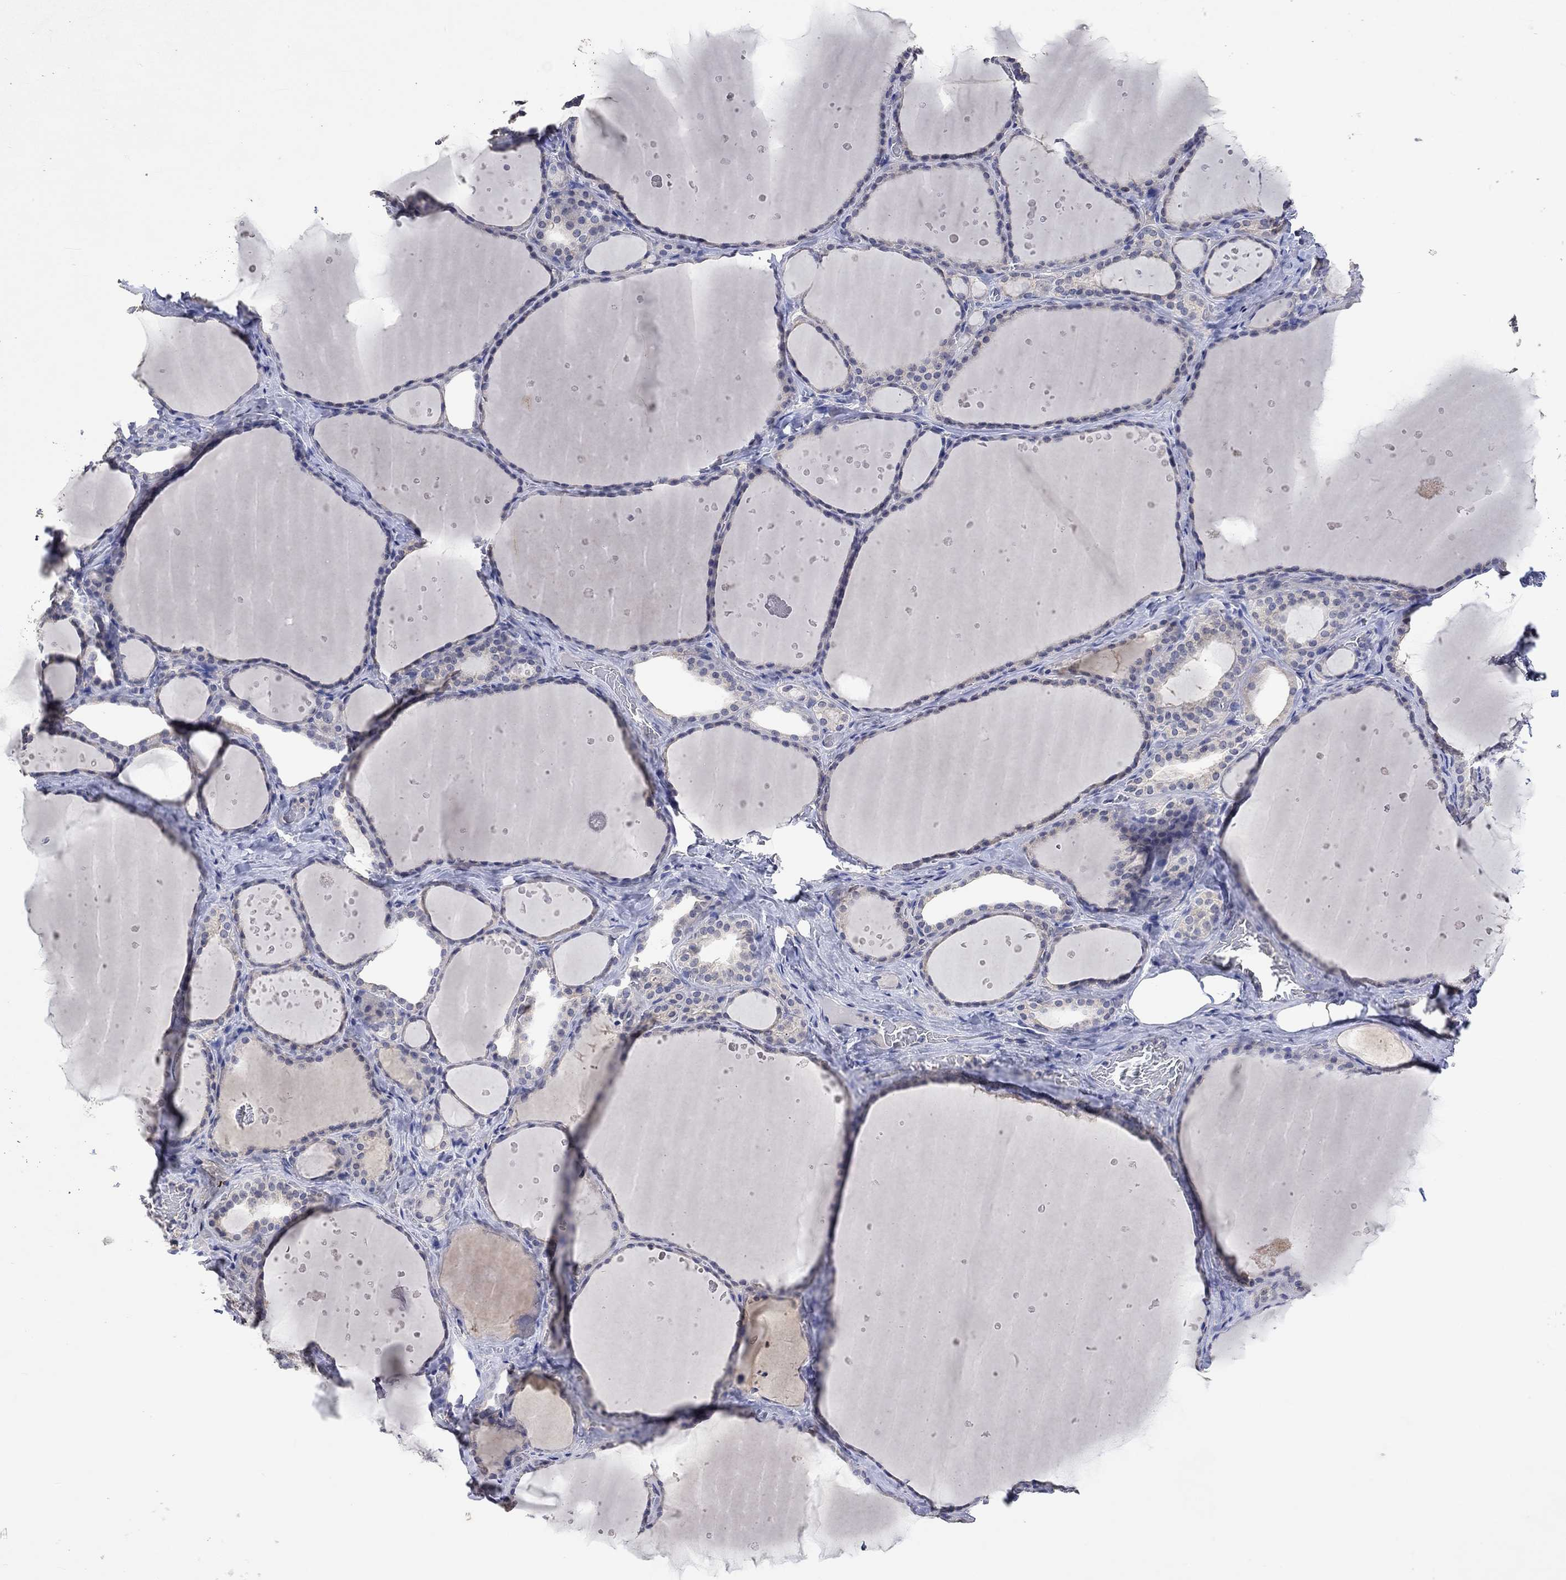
{"staining": {"intensity": "weak", "quantity": "<25%", "location": "cytoplasmic/membranous"}, "tissue": "thyroid gland", "cell_type": "Glandular cells", "image_type": "normal", "snomed": [{"axis": "morphology", "description": "Normal tissue, NOS"}, {"axis": "topography", "description": "Thyroid gland"}], "caption": "Glandular cells are negative for protein expression in benign human thyroid gland. (DAB immunohistochemistry with hematoxylin counter stain).", "gene": "PTPN20", "patient": {"sex": "male", "age": 63}}